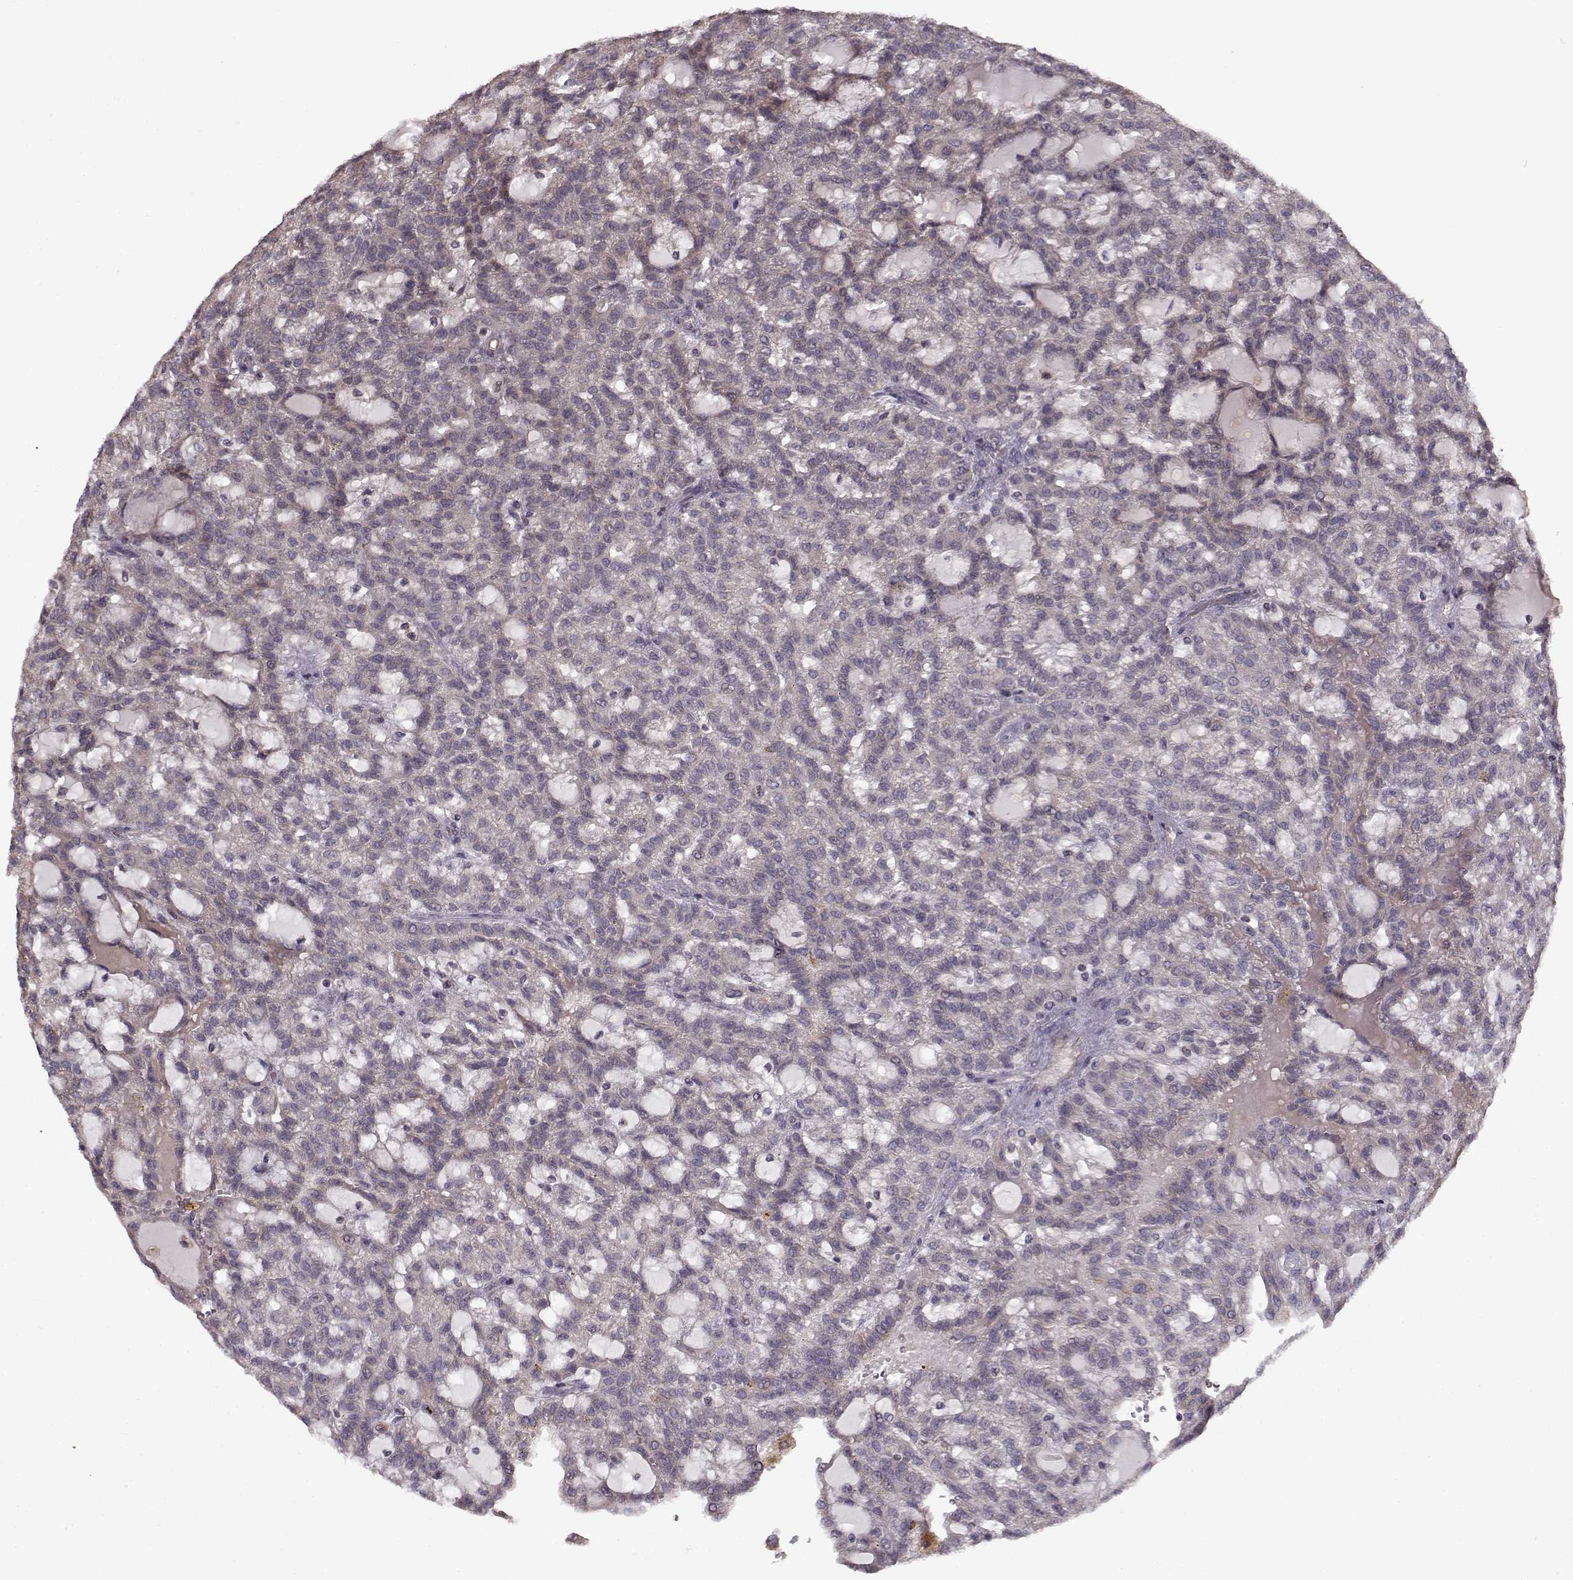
{"staining": {"intensity": "negative", "quantity": "none", "location": "none"}, "tissue": "renal cancer", "cell_type": "Tumor cells", "image_type": "cancer", "snomed": [{"axis": "morphology", "description": "Adenocarcinoma, NOS"}, {"axis": "topography", "description": "Kidney"}], "caption": "IHC photomicrograph of human renal cancer (adenocarcinoma) stained for a protein (brown), which reveals no expression in tumor cells.", "gene": "ENTPD8", "patient": {"sex": "male", "age": 63}}